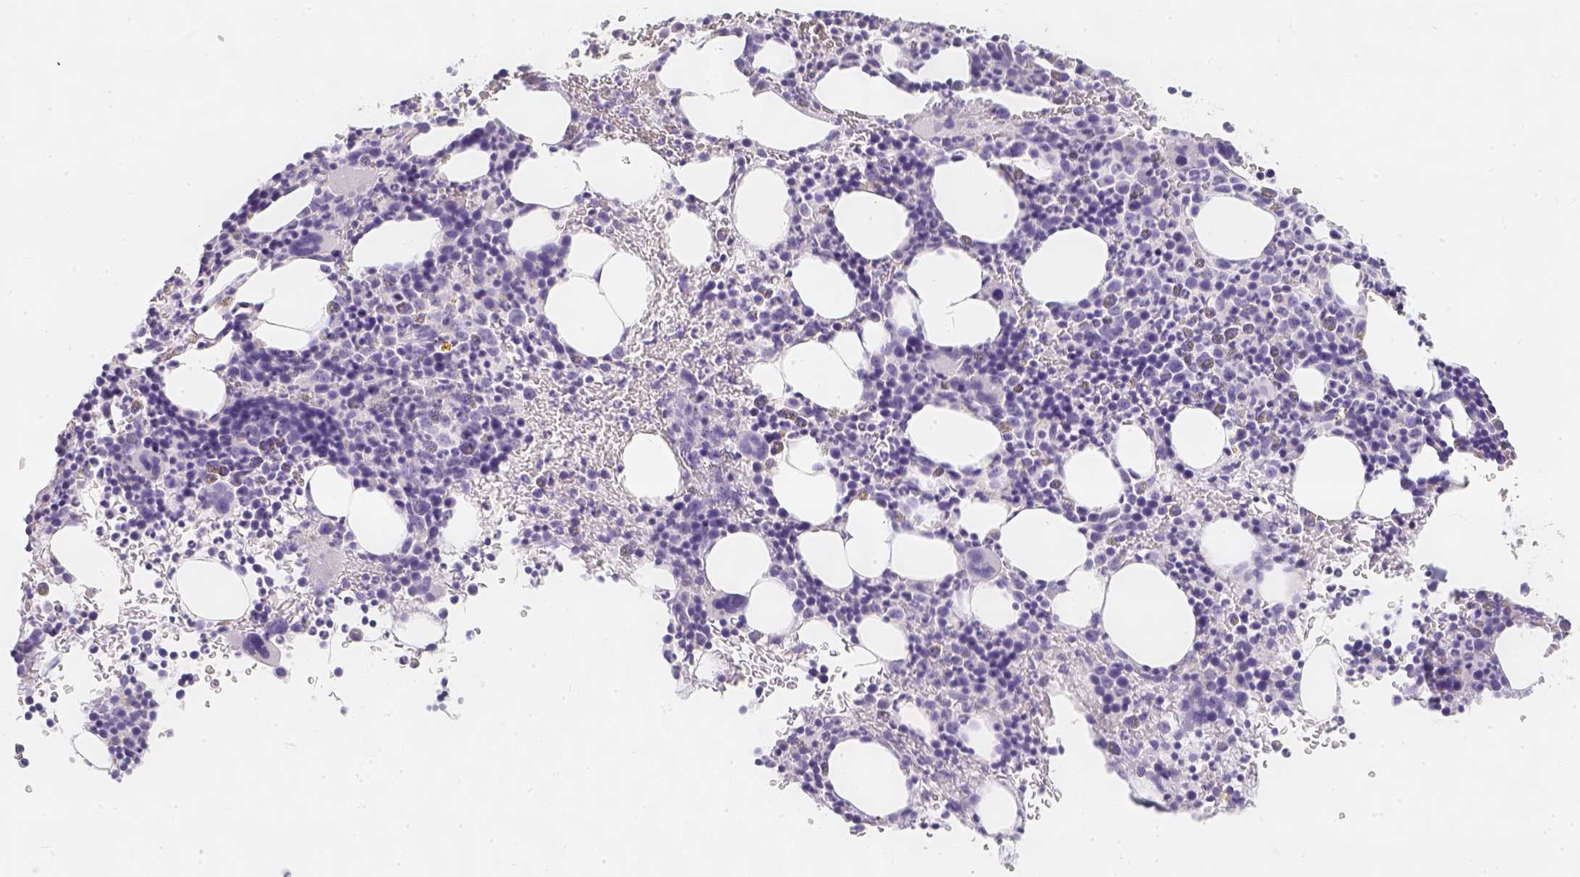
{"staining": {"intensity": "negative", "quantity": "none", "location": "none"}, "tissue": "bone marrow", "cell_type": "Hematopoietic cells", "image_type": "normal", "snomed": [{"axis": "morphology", "description": "Normal tissue, NOS"}, {"axis": "topography", "description": "Bone marrow"}], "caption": "Protein analysis of benign bone marrow reveals no significant expression in hematopoietic cells.", "gene": "SLC18A1", "patient": {"sex": "male", "age": 63}}